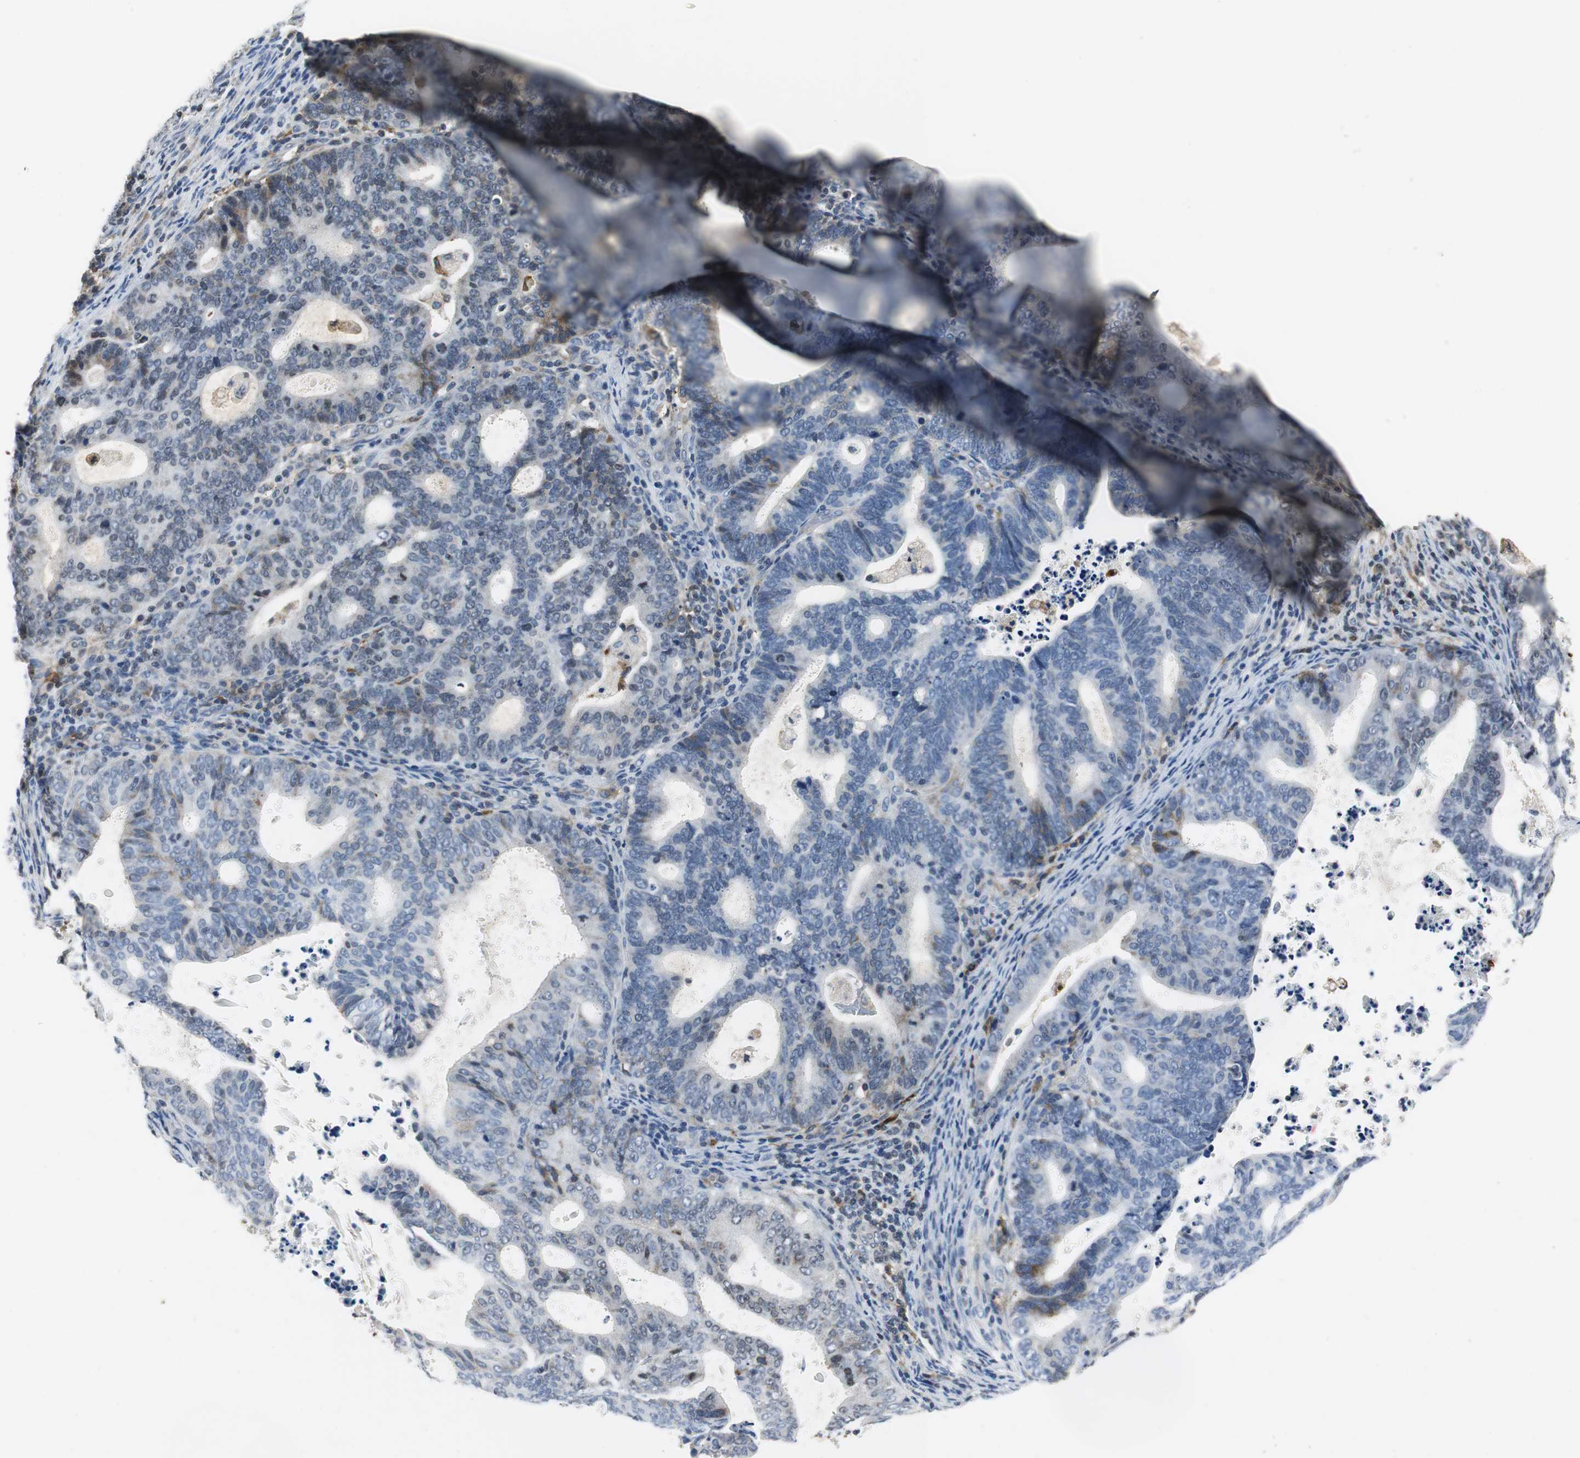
{"staining": {"intensity": "weak", "quantity": "<25%", "location": "nuclear"}, "tissue": "endometrial cancer", "cell_type": "Tumor cells", "image_type": "cancer", "snomed": [{"axis": "morphology", "description": "Adenocarcinoma, NOS"}, {"axis": "topography", "description": "Uterus"}], "caption": "DAB immunohistochemical staining of adenocarcinoma (endometrial) exhibits no significant expression in tumor cells.", "gene": "ORM1", "patient": {"sex": "female", "age": 83}}